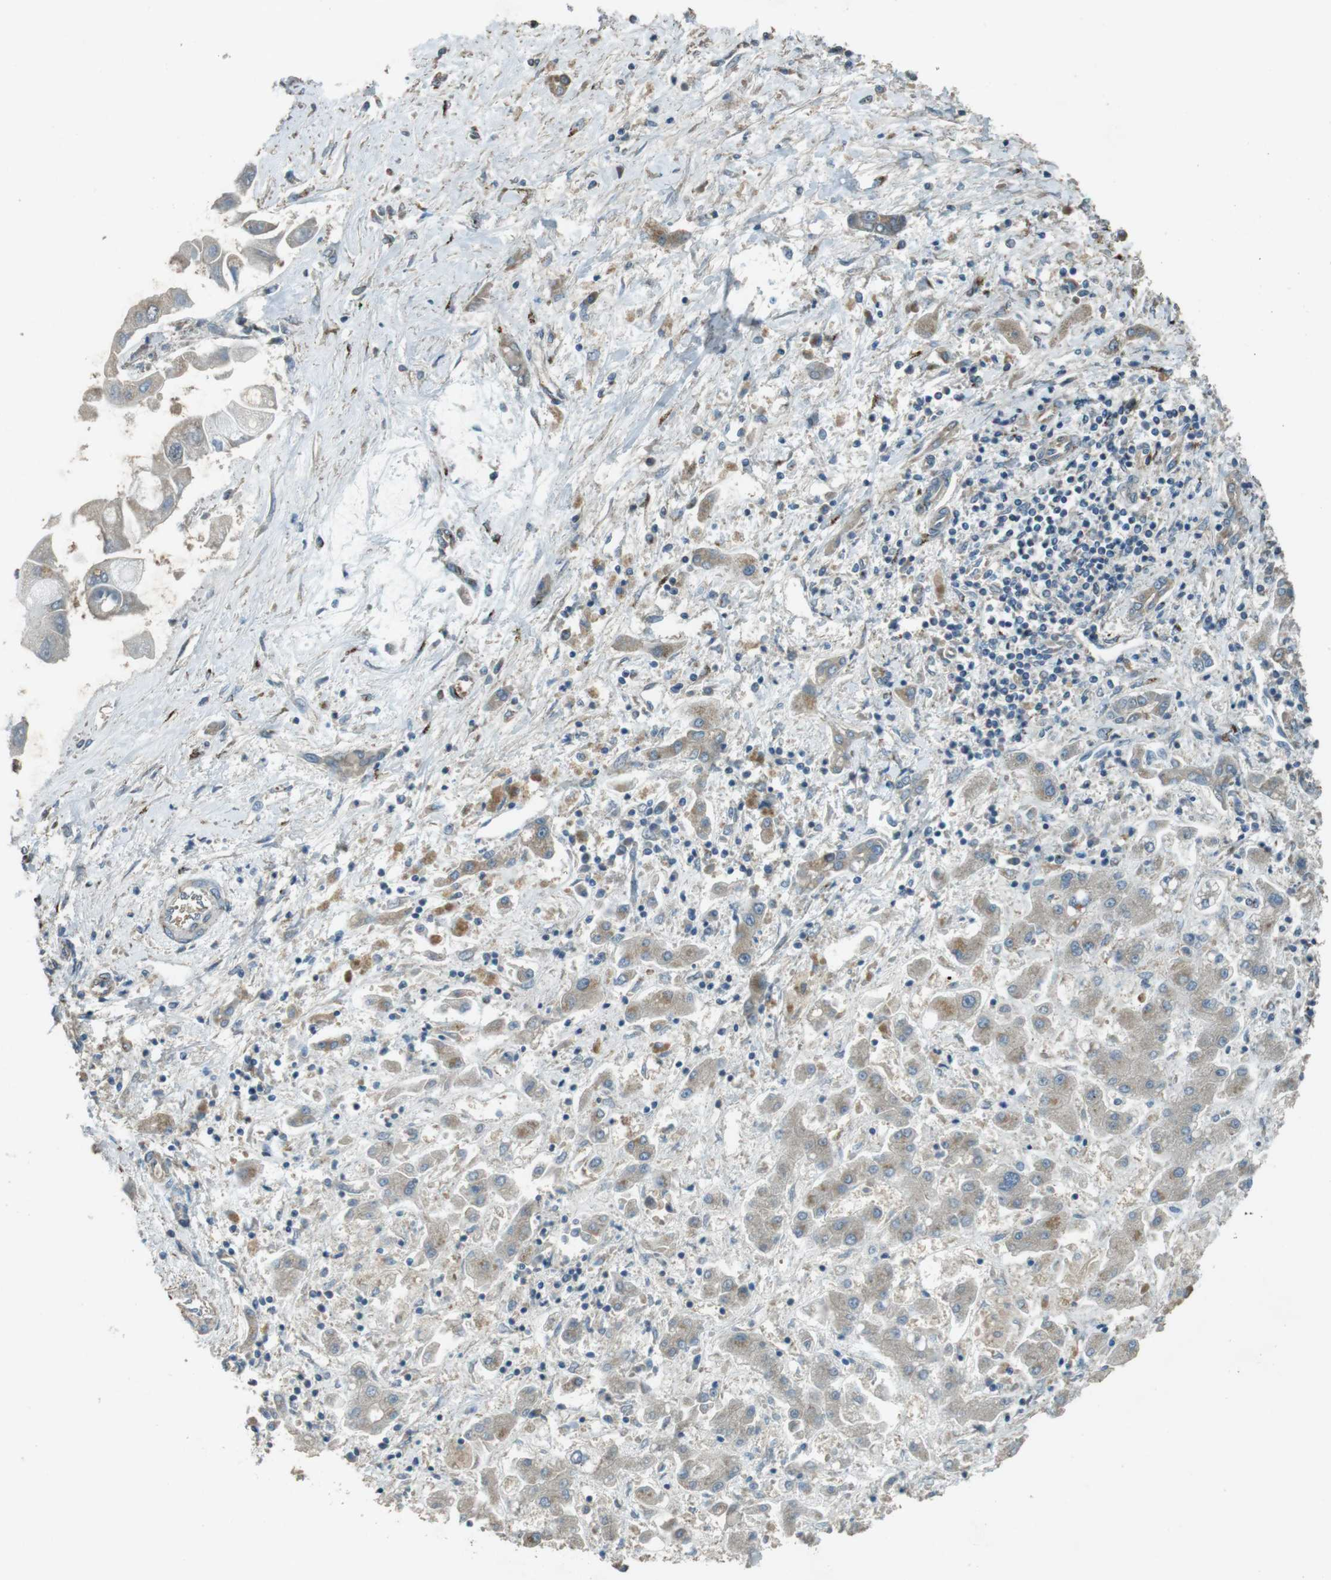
{"staining": {"intensity": "moderate", "quantity": "<25%", "location": "cytoplasmic/membranous"}, "tissue": "liver cancer", "cell_type": "Tumor cells", "image_type": "cancer", "snomed": [{"axis": "morphology", "description": "Cholangiocarcinoma"}, {"axis": "topography", "description": "Liver"}], "caption": "Approximately <25% of tumor cells in cholangiocarcinoma (liver) demonstrate moderate cytoplasmic/membranous protein expression as visualized by brown immunohistochemical staining.", "gene": "TMEM115", "patient": {"sex": "male", "age": 50}}